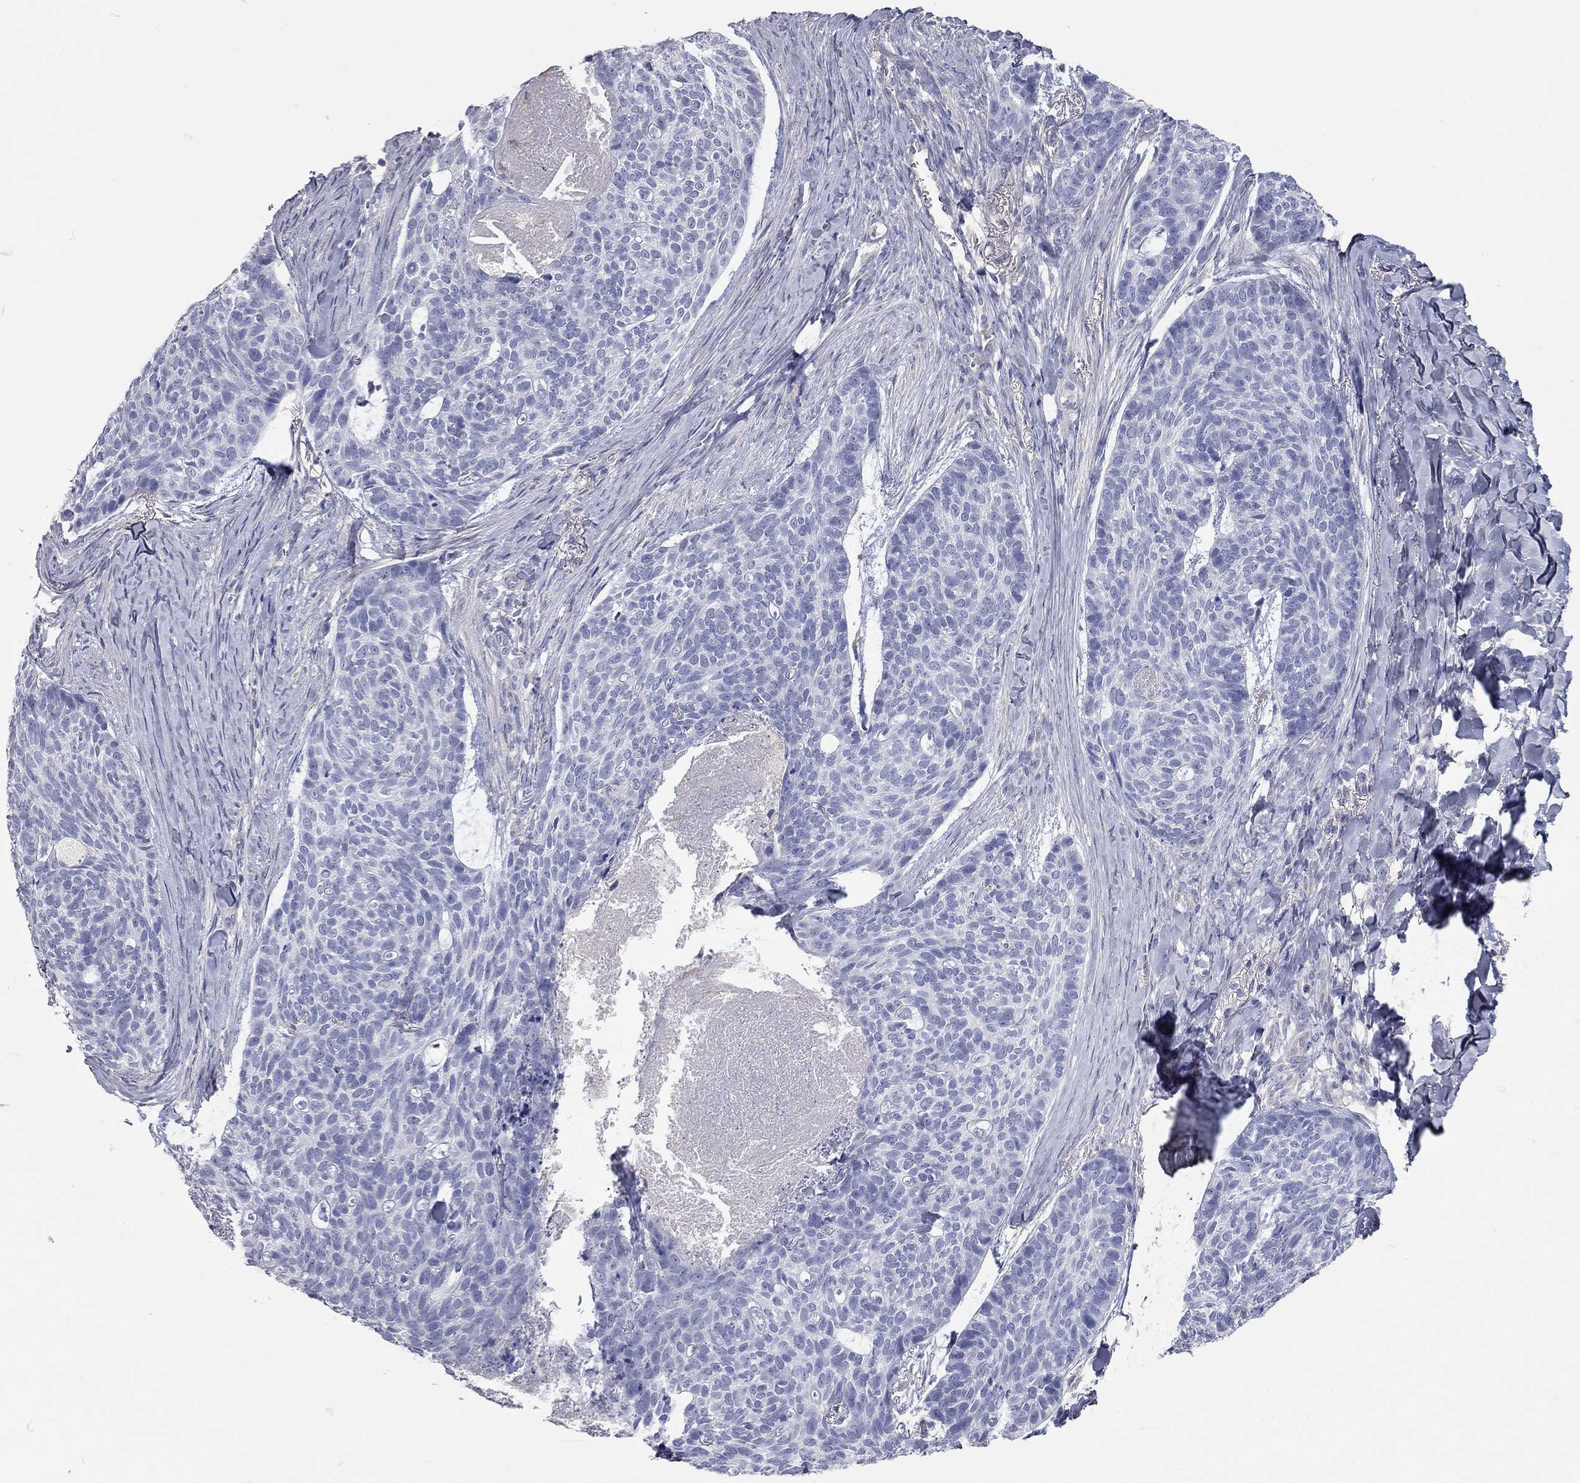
{"staining": {"intensity": "negative", "quantity": "none", "location": "none"}, "tissue": "skin cancer", "cell_type": "Tumor cells", "image_type": "cancer", "snomed": [{"axis": "morphology", "description": "Basal cell carcinoma"}, {"axis": "topography", "description": "Skin"}], "caption": "IHC image of skin cancer stained for a protein (brown), which reveals no positivity in tumor cells.", "gene": "C10orf90", "patient": {"sex": "female", "age": 69}}